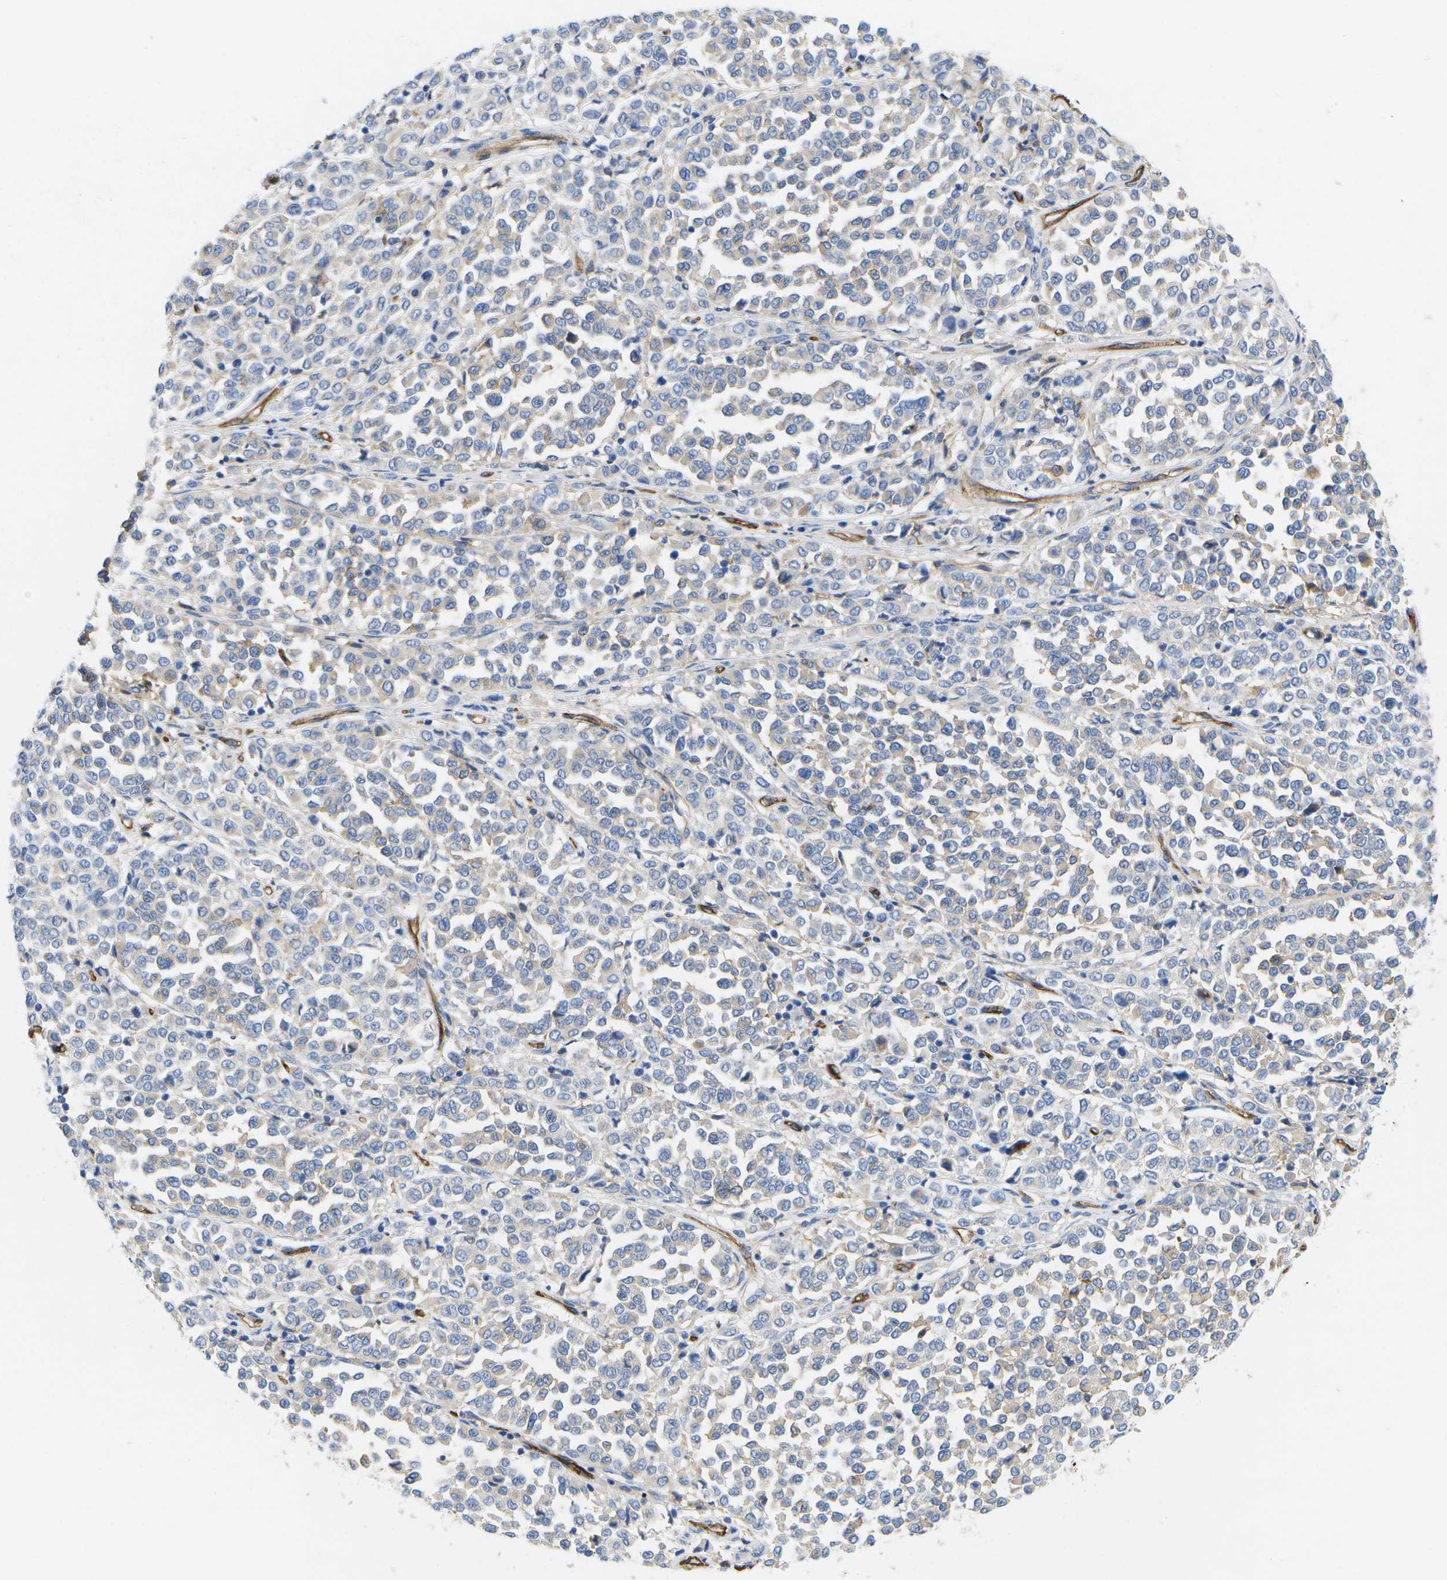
{"staining": {"intensity": "negative", "quantity": "none", "location": "none"}, "tissue": "melanoma", "cell_type": "Tumor cells", "image_type": "cancer", "snomed": [{"axis": "morphology", "description": "Malignant melanoma, Metastatic site"}, {"axis": "topography", "description": "Pancreas"}], "caption": "There is no significant positivity in tumor cells of melanoma. Nuclei are stained in blue.", "gene": "DYSF", "patient": {"sex": "female", "age": 30}}